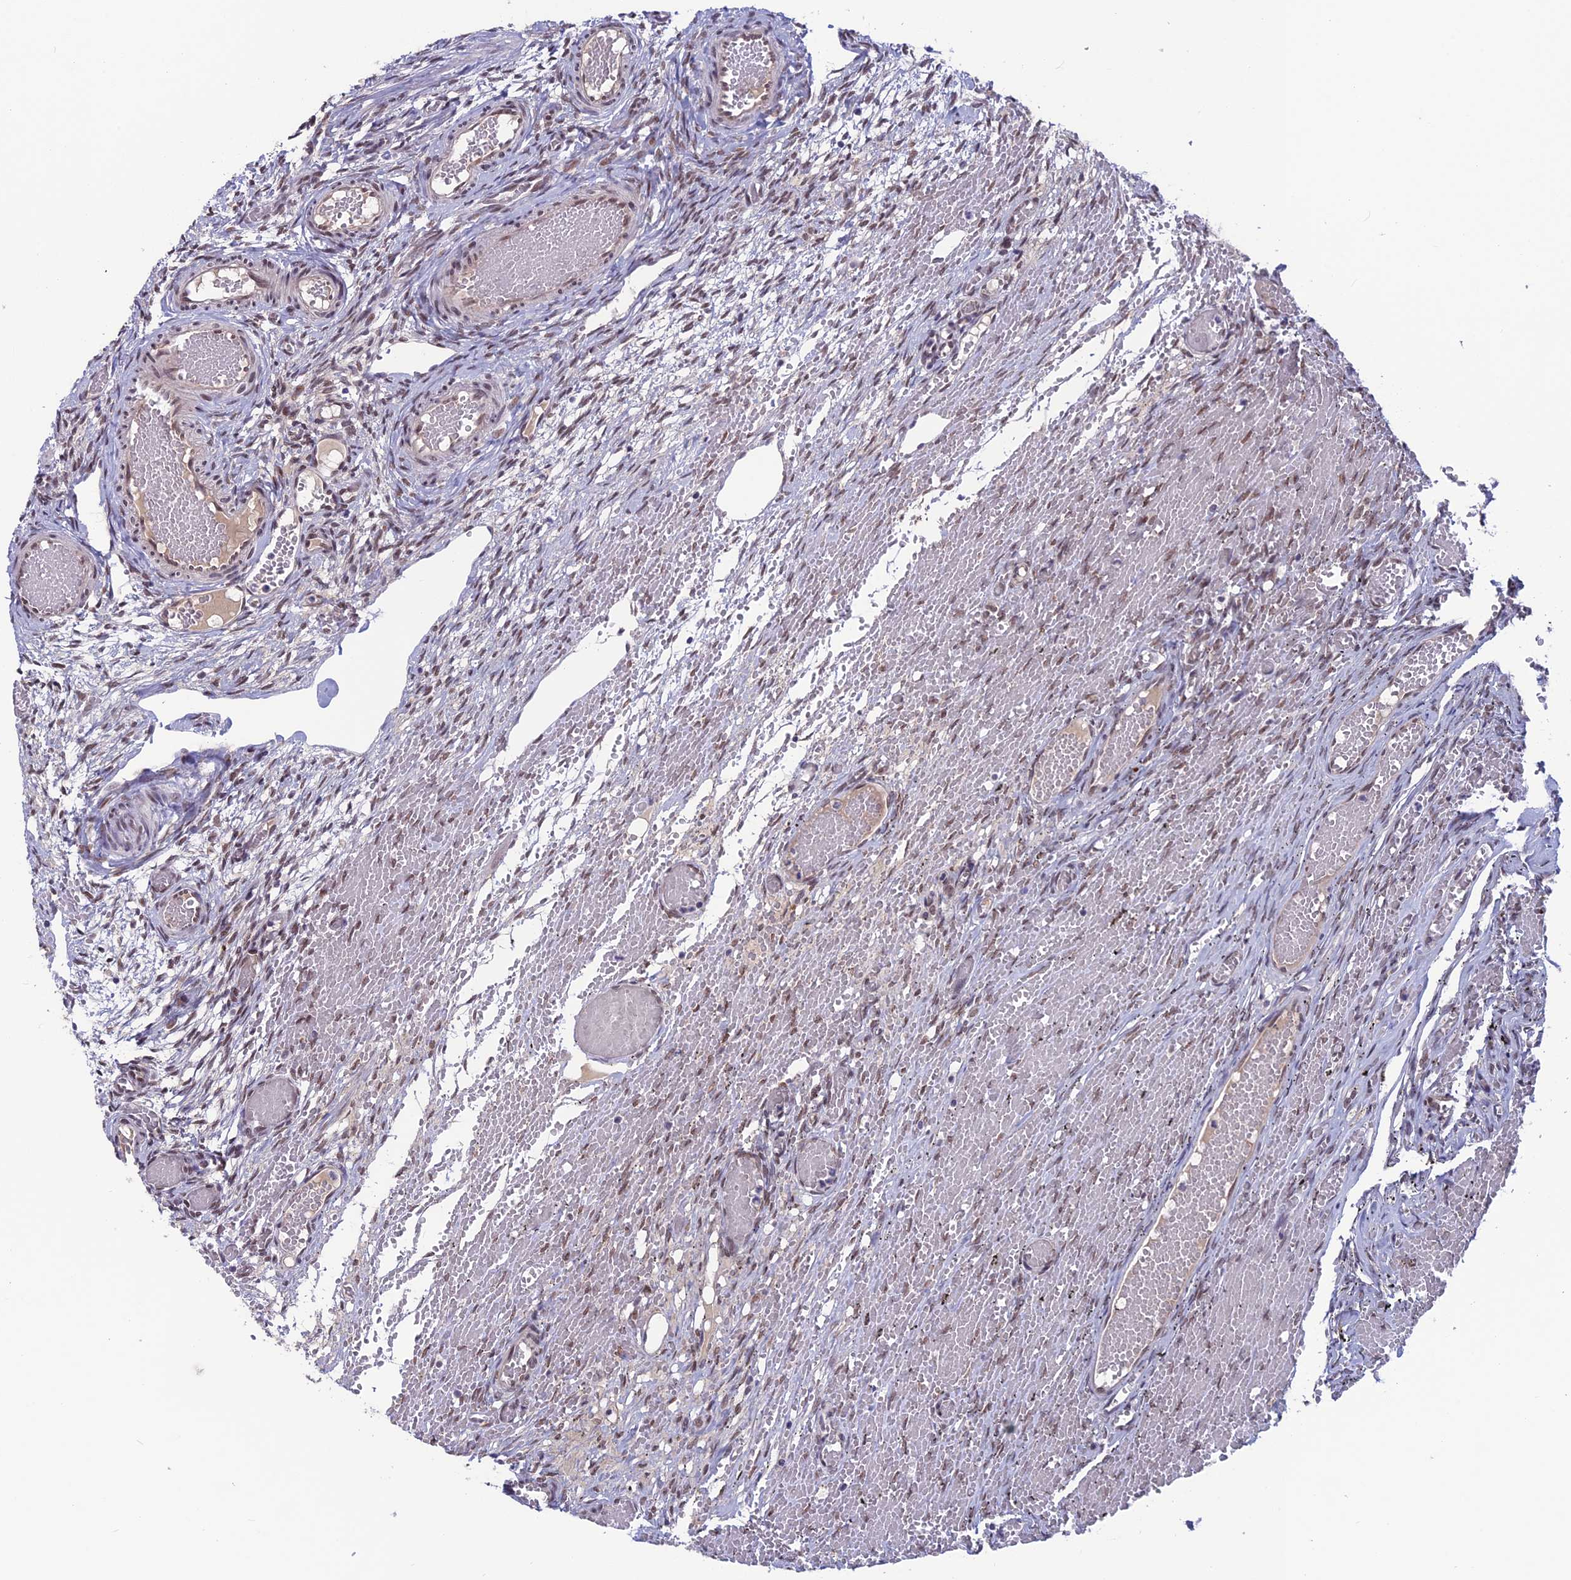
{"staining": {"intensity": "moderate", "quantity": "<25%", "location": "nuclear"}, "tissue": "ovary", "cell_type": "Follicle cells", "image_type": "normal", "snomed": [{"axis": "morphology", "description": "Adenocarcinoma, NOS"}, {"axis": "topography", "description": "Endometrium"}], "caption": "Immunohistochemistry (IHC) image of unremarkable human ovary stained for a protein (brown), which reveals low levels of moderate nuclear expression in approximately <25% of follicle cells.", "gene": "FKBPL", "patient": {"sex": "female", "age": 32}}